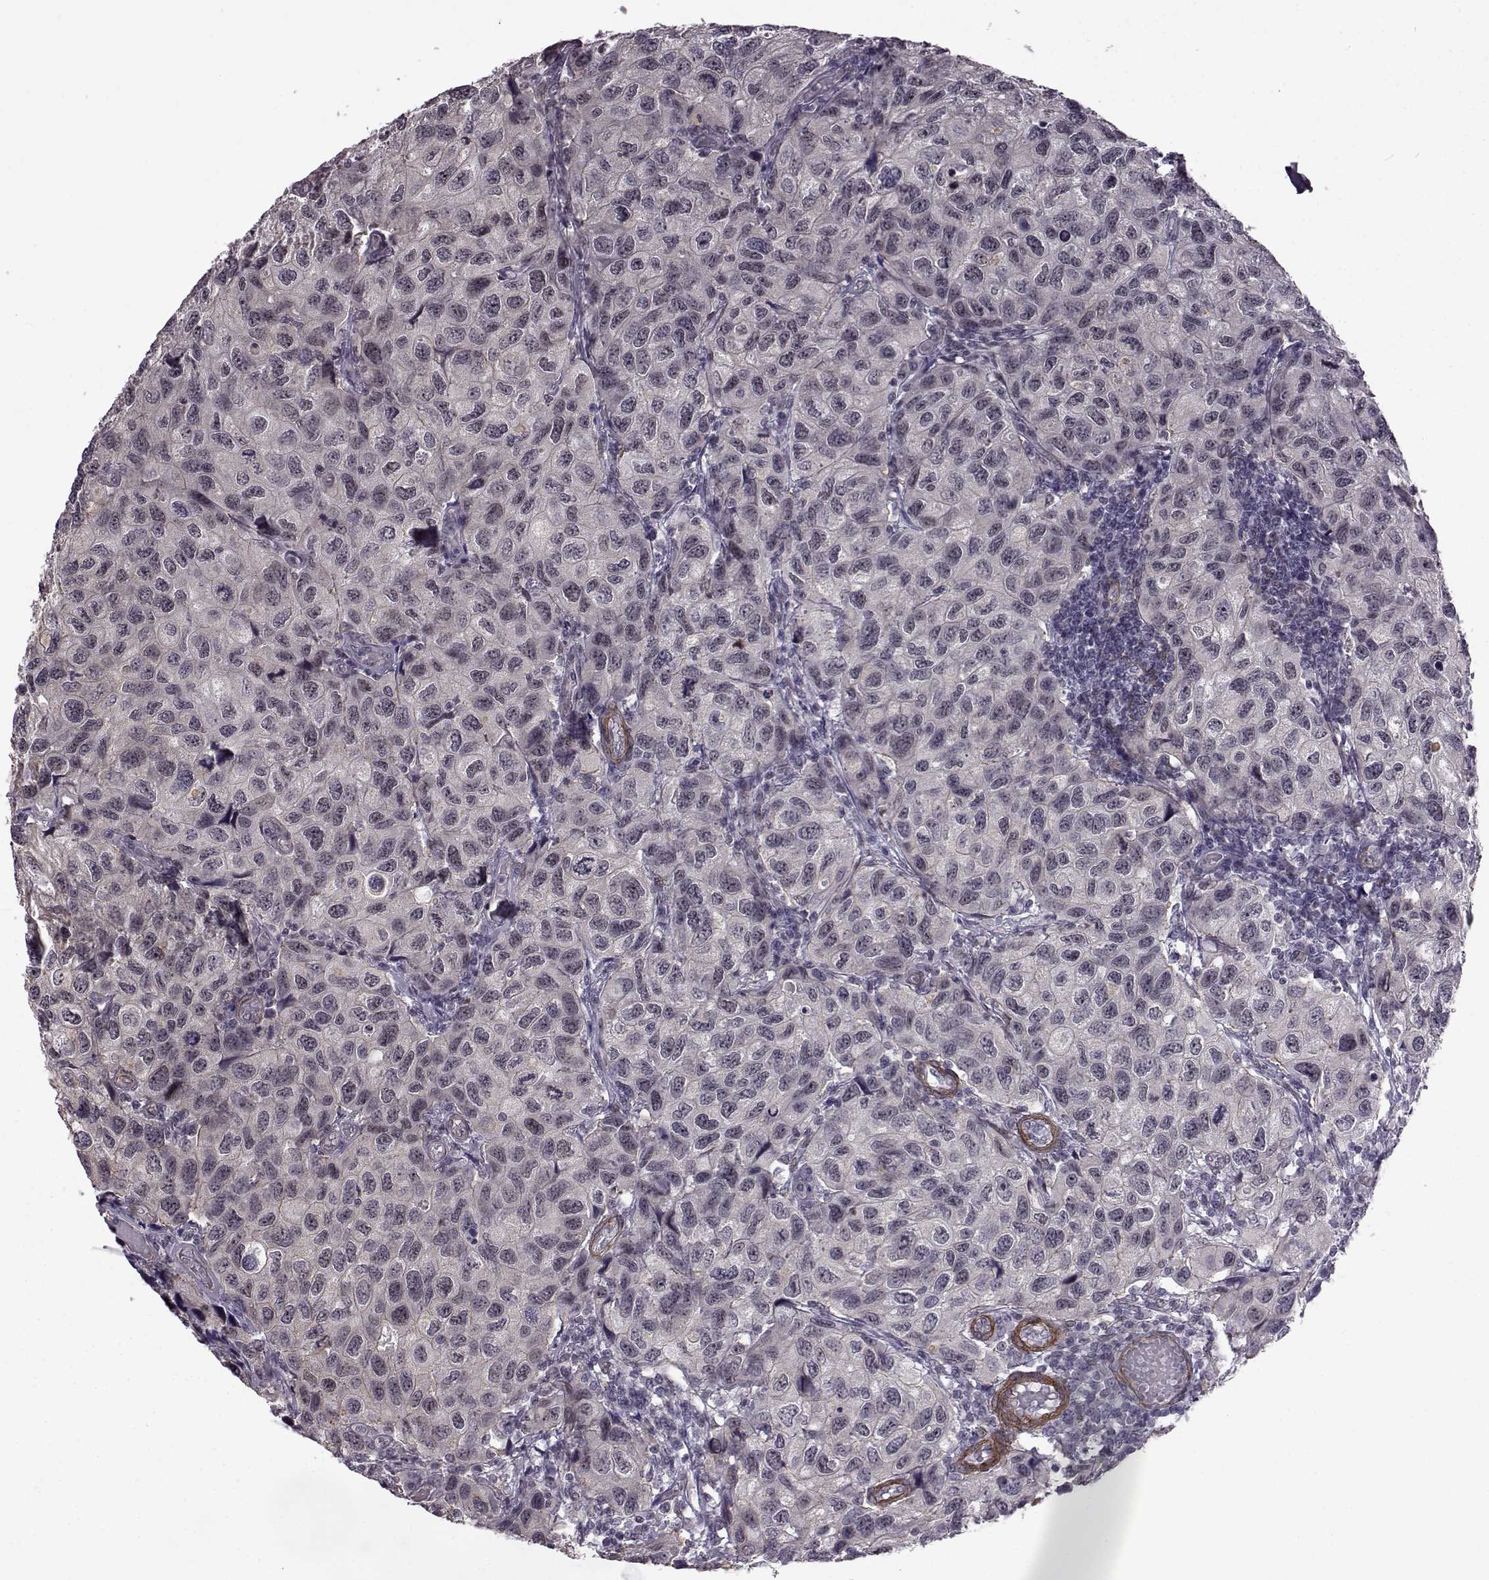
{"staining": {"intensity": "negative", "quantity": "none", "location": "none"}, "tissue": "urothelial cancer", "cell_type": "Tumor cells", "image_type": "cancer", "snomed": [{"axis": "morphology", "description": "Urothelial carcinoma, High grade"}, {"axis": "topography", "description": "Urinary bladder"}], "caption": "Immunohistochemistry (IHC) photomicrograph of human high-grade urothelial carcinoma stained for a protein (brown), which reveals no positivity in tumor cells. Brightfield microscopy of IHC stained with DAB (3,3'-diaminobenzidine) (brown) and hematoxylin (blue), captured at high magnification.", "gene": "SYNPO2", "patient": {"sex": "male", "age": 79}}